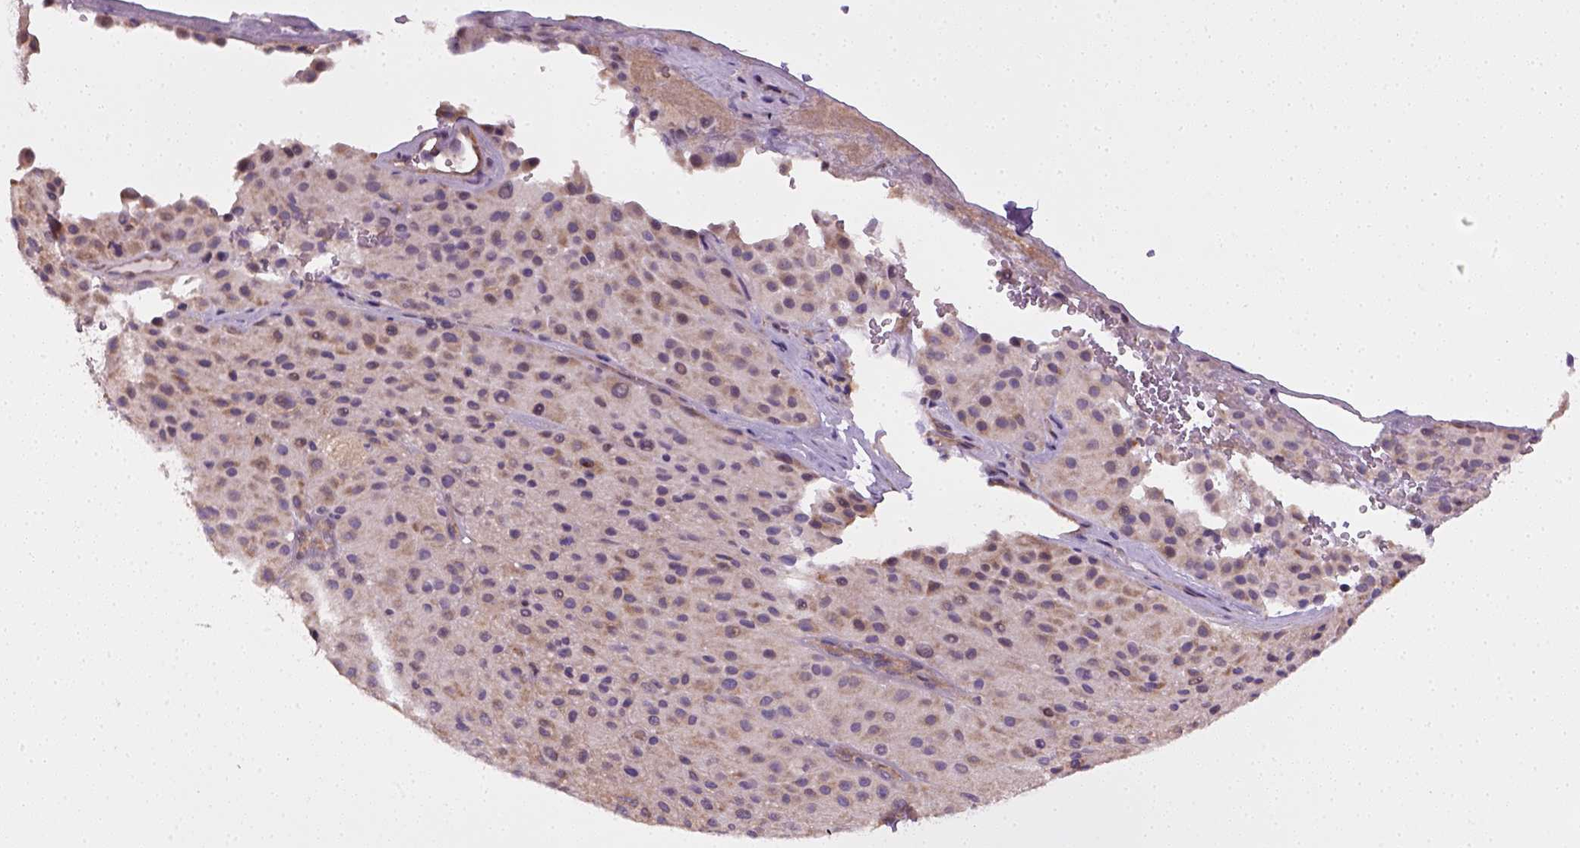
{"staining": {"intensity": "negative", "quantity": "none", "location": "none"}, "tissue": "melanoma", "cell_type": "Tumor cells", "image_type": "cancer", "snomed": [{"axis": "morphology", "description": "Malignant melanoma, Metastatic site"}, {"axis": "topography", "description": "Smooth muscle"}], "caption": "This is an immunohistochemistry photomicrograph of melanoma. There is no positivity in tumor cells.", "gene": "TPRG1", "patient": {"sex": "male", "age": 41}}